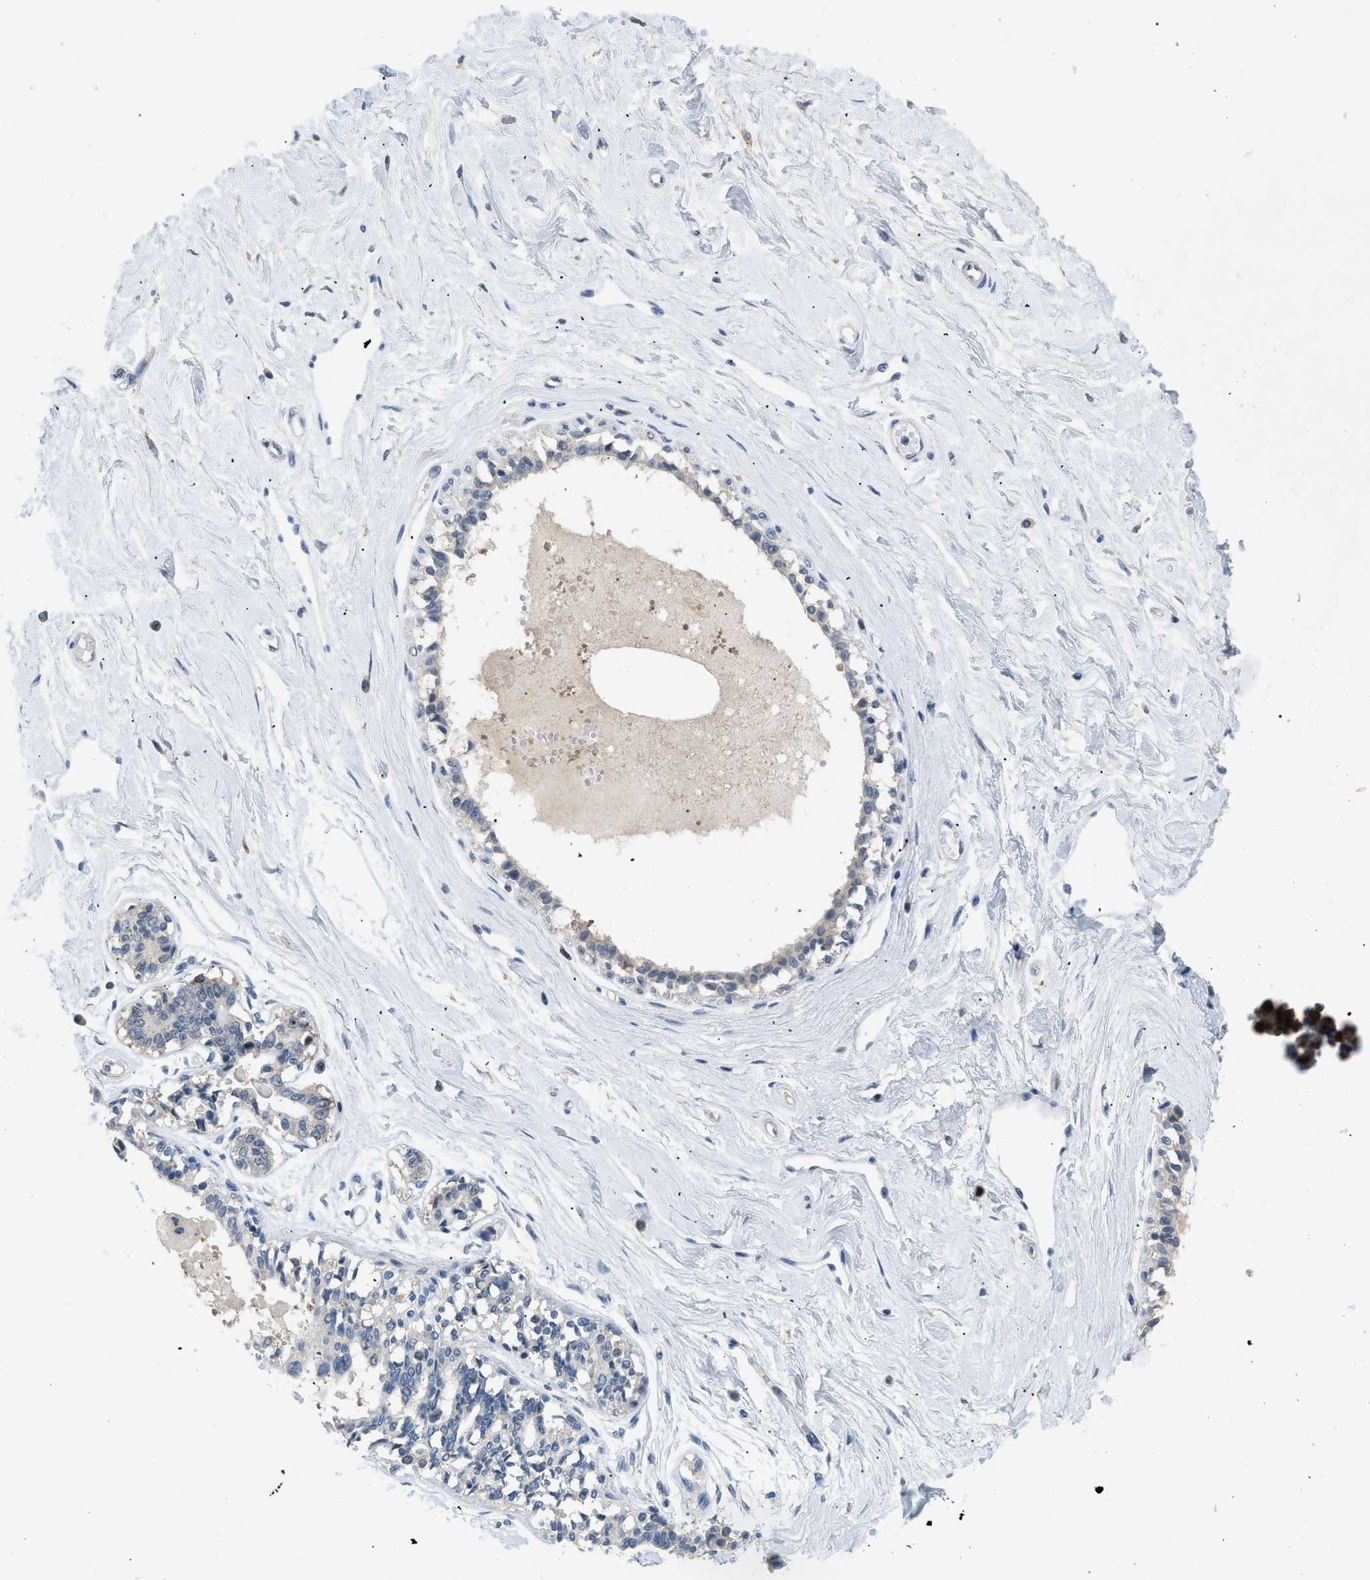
{"staining": {"intensity": "negative", "quantity": "none", "location": "none"}, "tissue": "breast", "cell_type": "Adipocytes", "image_type": "normal", "snomed": [{"axis": "morphology", "description": "Normal tissue, NOS"}, {"axis": "topography", "description": "Breast"}], "caption": "High power microscopy histopathology image of an immunohistochemistry image of normal breast, revealing no significant positivity in adipocytes.", "gene": "TOMM34", "patient": {"sex": "female", "age": 45}}